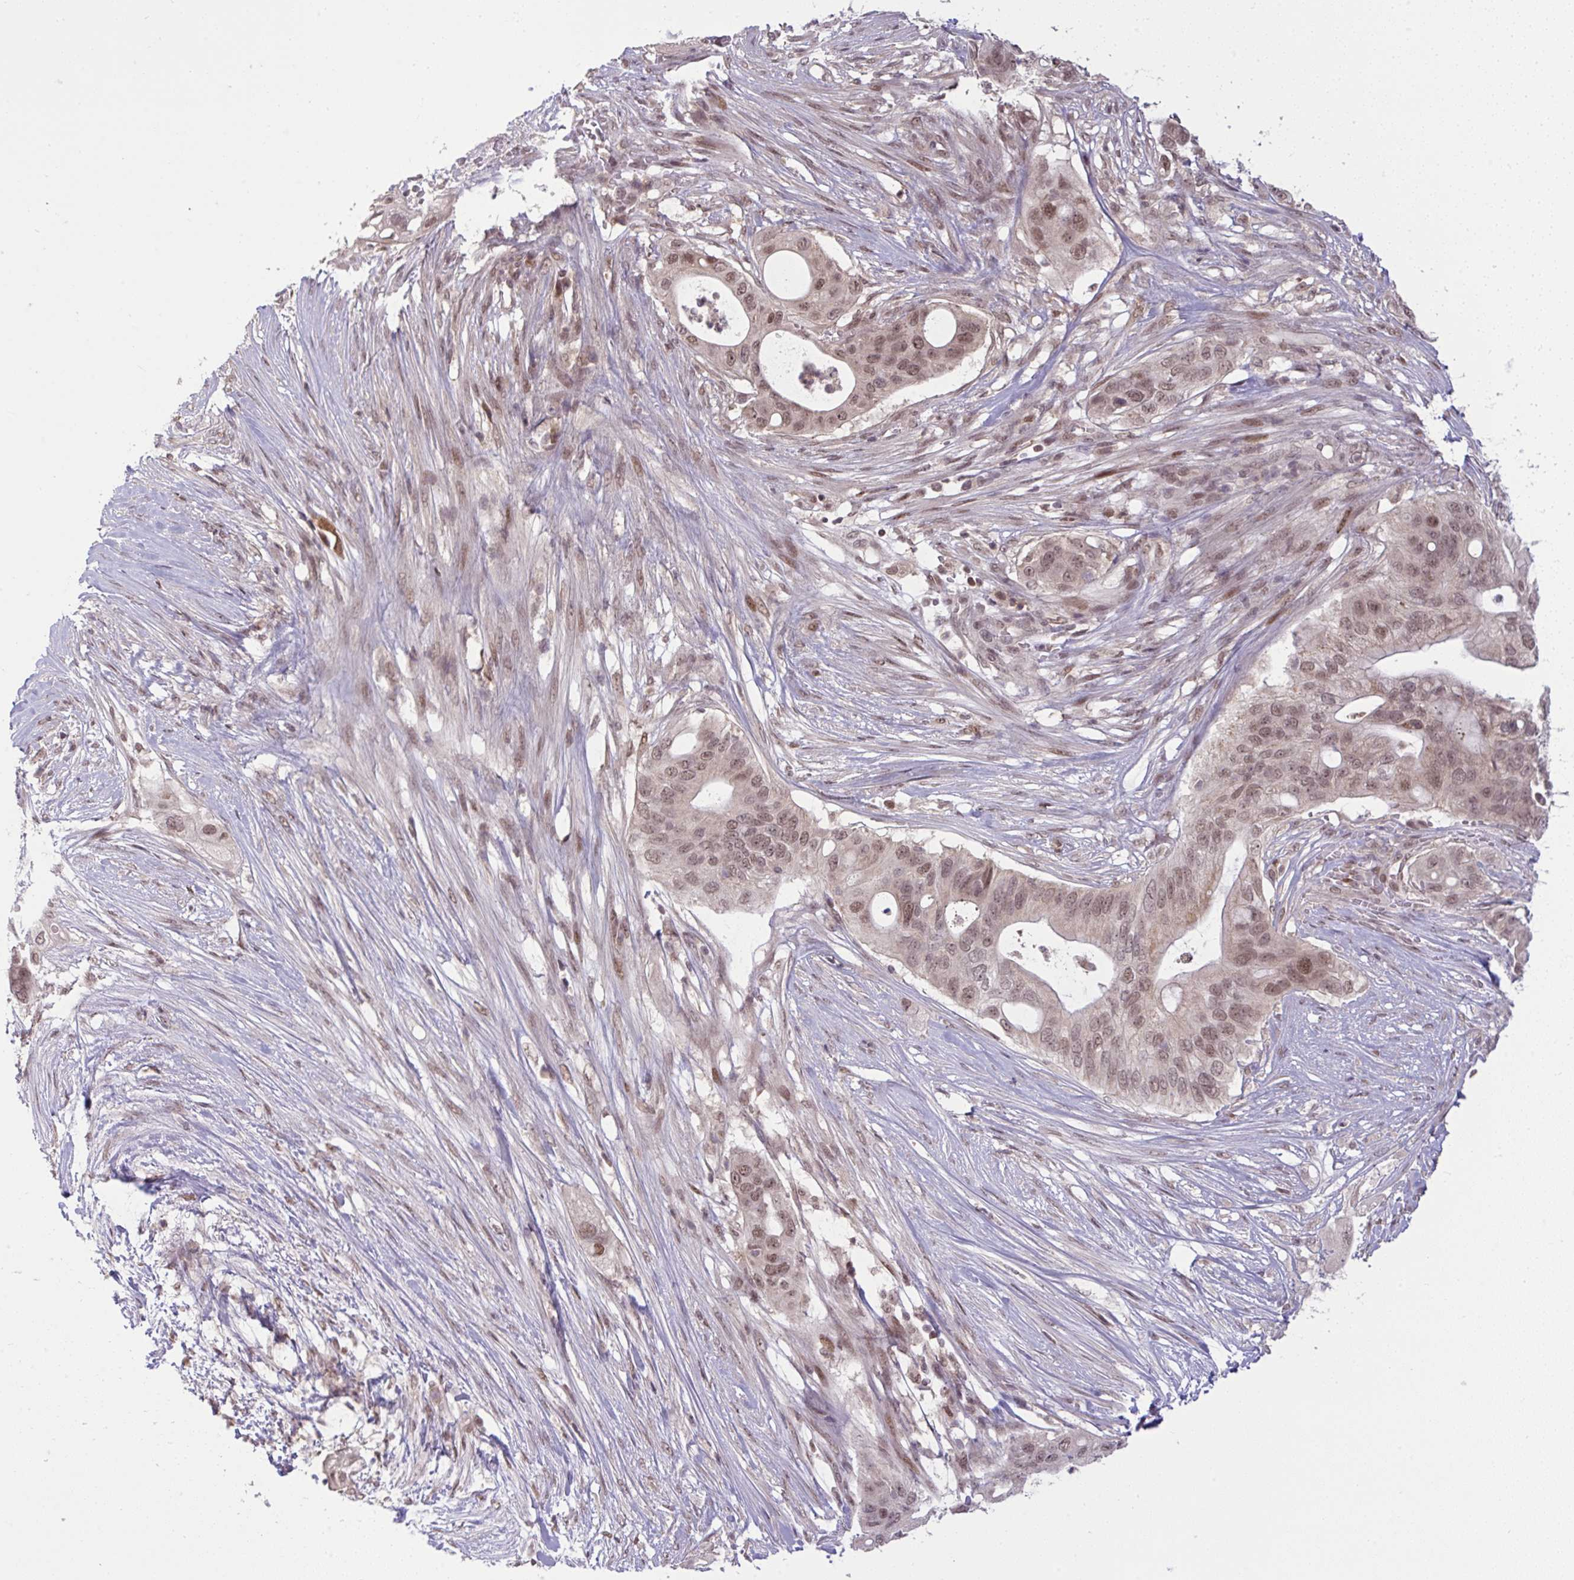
{"staining": {"intensity": "moderate", "quantity": ">75%", "location": "nuclear"}, "tissue": "pancreatic cancer", "cell_type": "Tumor cells", "image_type": "cancer", "snomed": [{"axis": "morphology", "description": "Adenocarcinoma, NOS"}, {"axis": "topography", "description": "Pancreas"}], "caption": "This histopathology image exhibits immunohistochemistry staining of pancreatic cancer (adenocarcinoma), with medium moderate nuclear expression in about >75% of tumor cells.", "gene": "KLF2", "patient": {"sex": "female", "age": 72}}